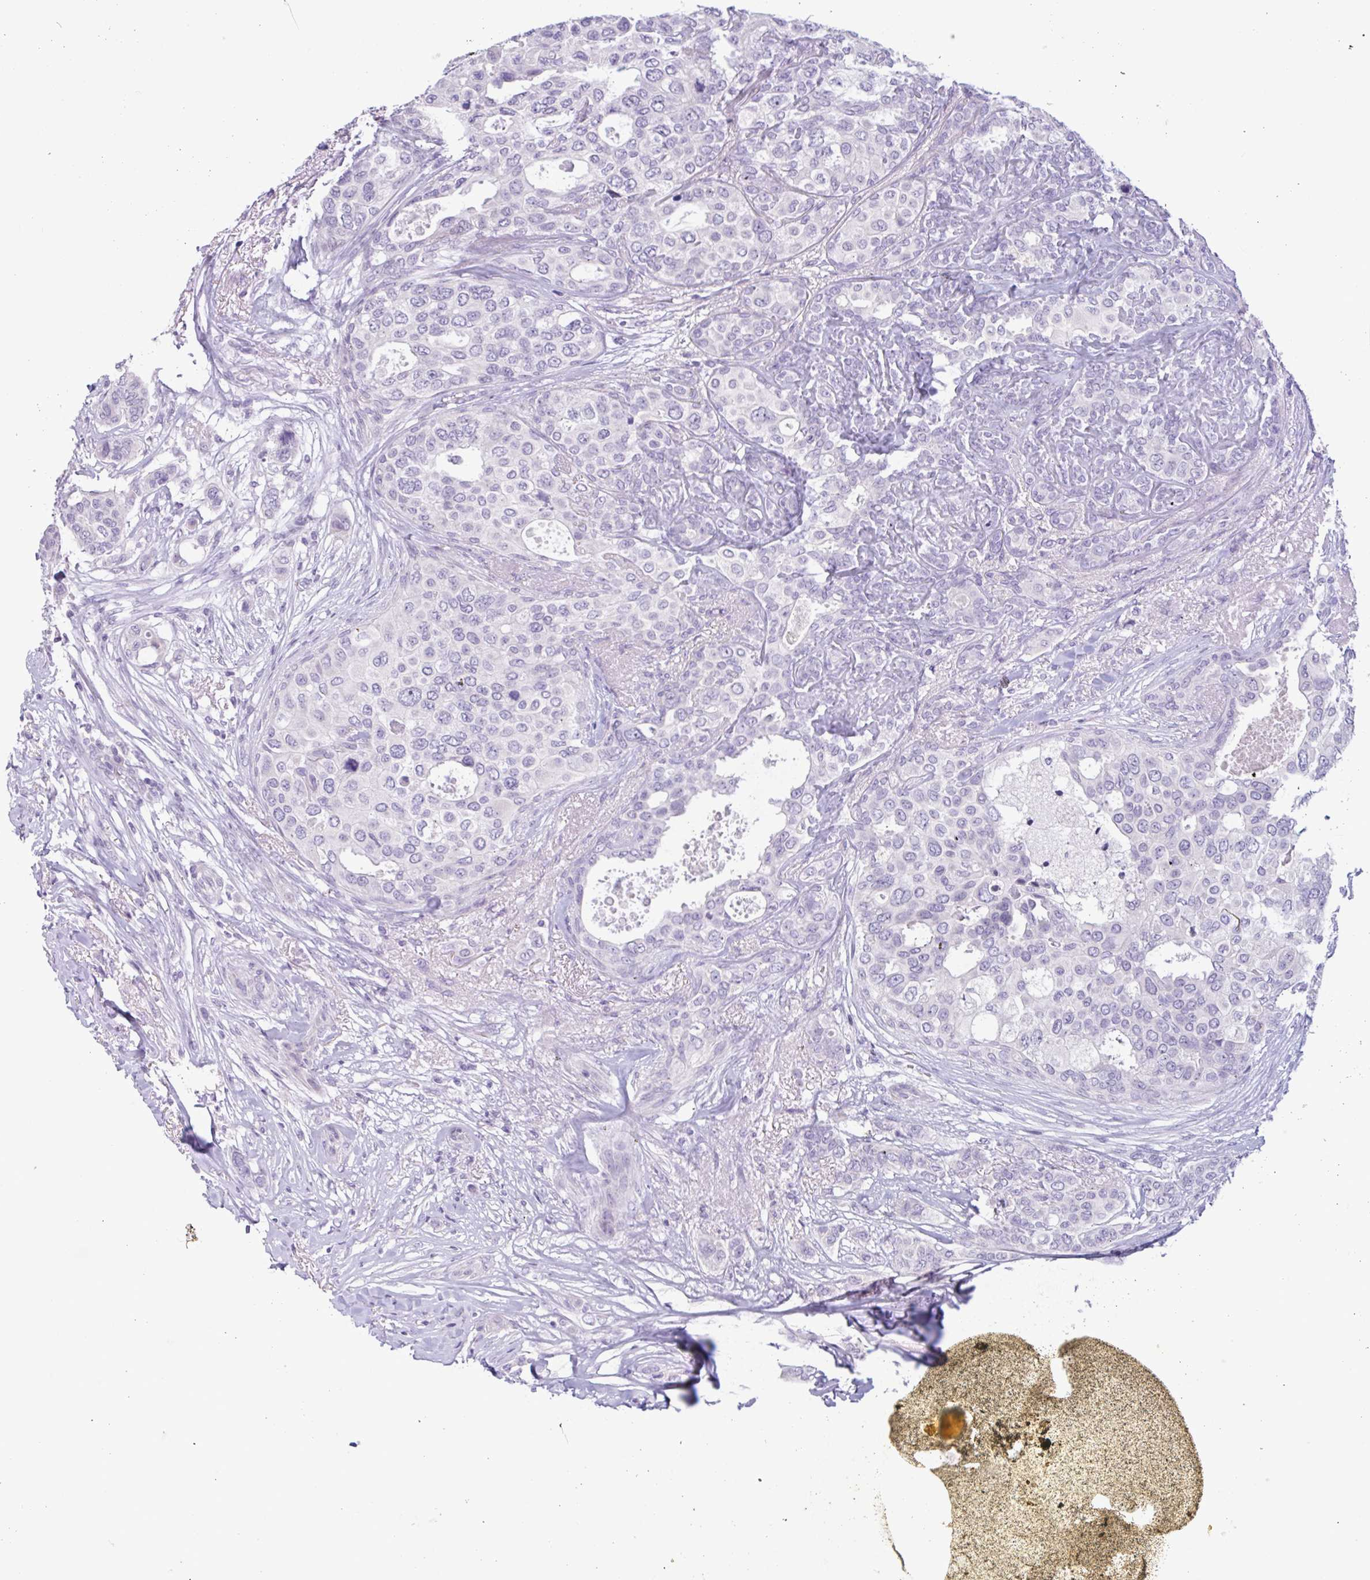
{"staining": {"intensity": "negative", "quantity": "none", "location": "none"}, "tissue": "breast cancer", "cell_type": "Tumor cells", "image_type": "cancer", "snomed": [{"axis": "morphology", "description": "Lobular carcinoma"}, {"axis": "topography", "description": "Breast"}], "caption": "Protein analysis of lobular carcinoma (breast) shows no significant positivity in tumor cells.", "gene": "CTSE", "patient": {"sex": "female", "age": 51}}